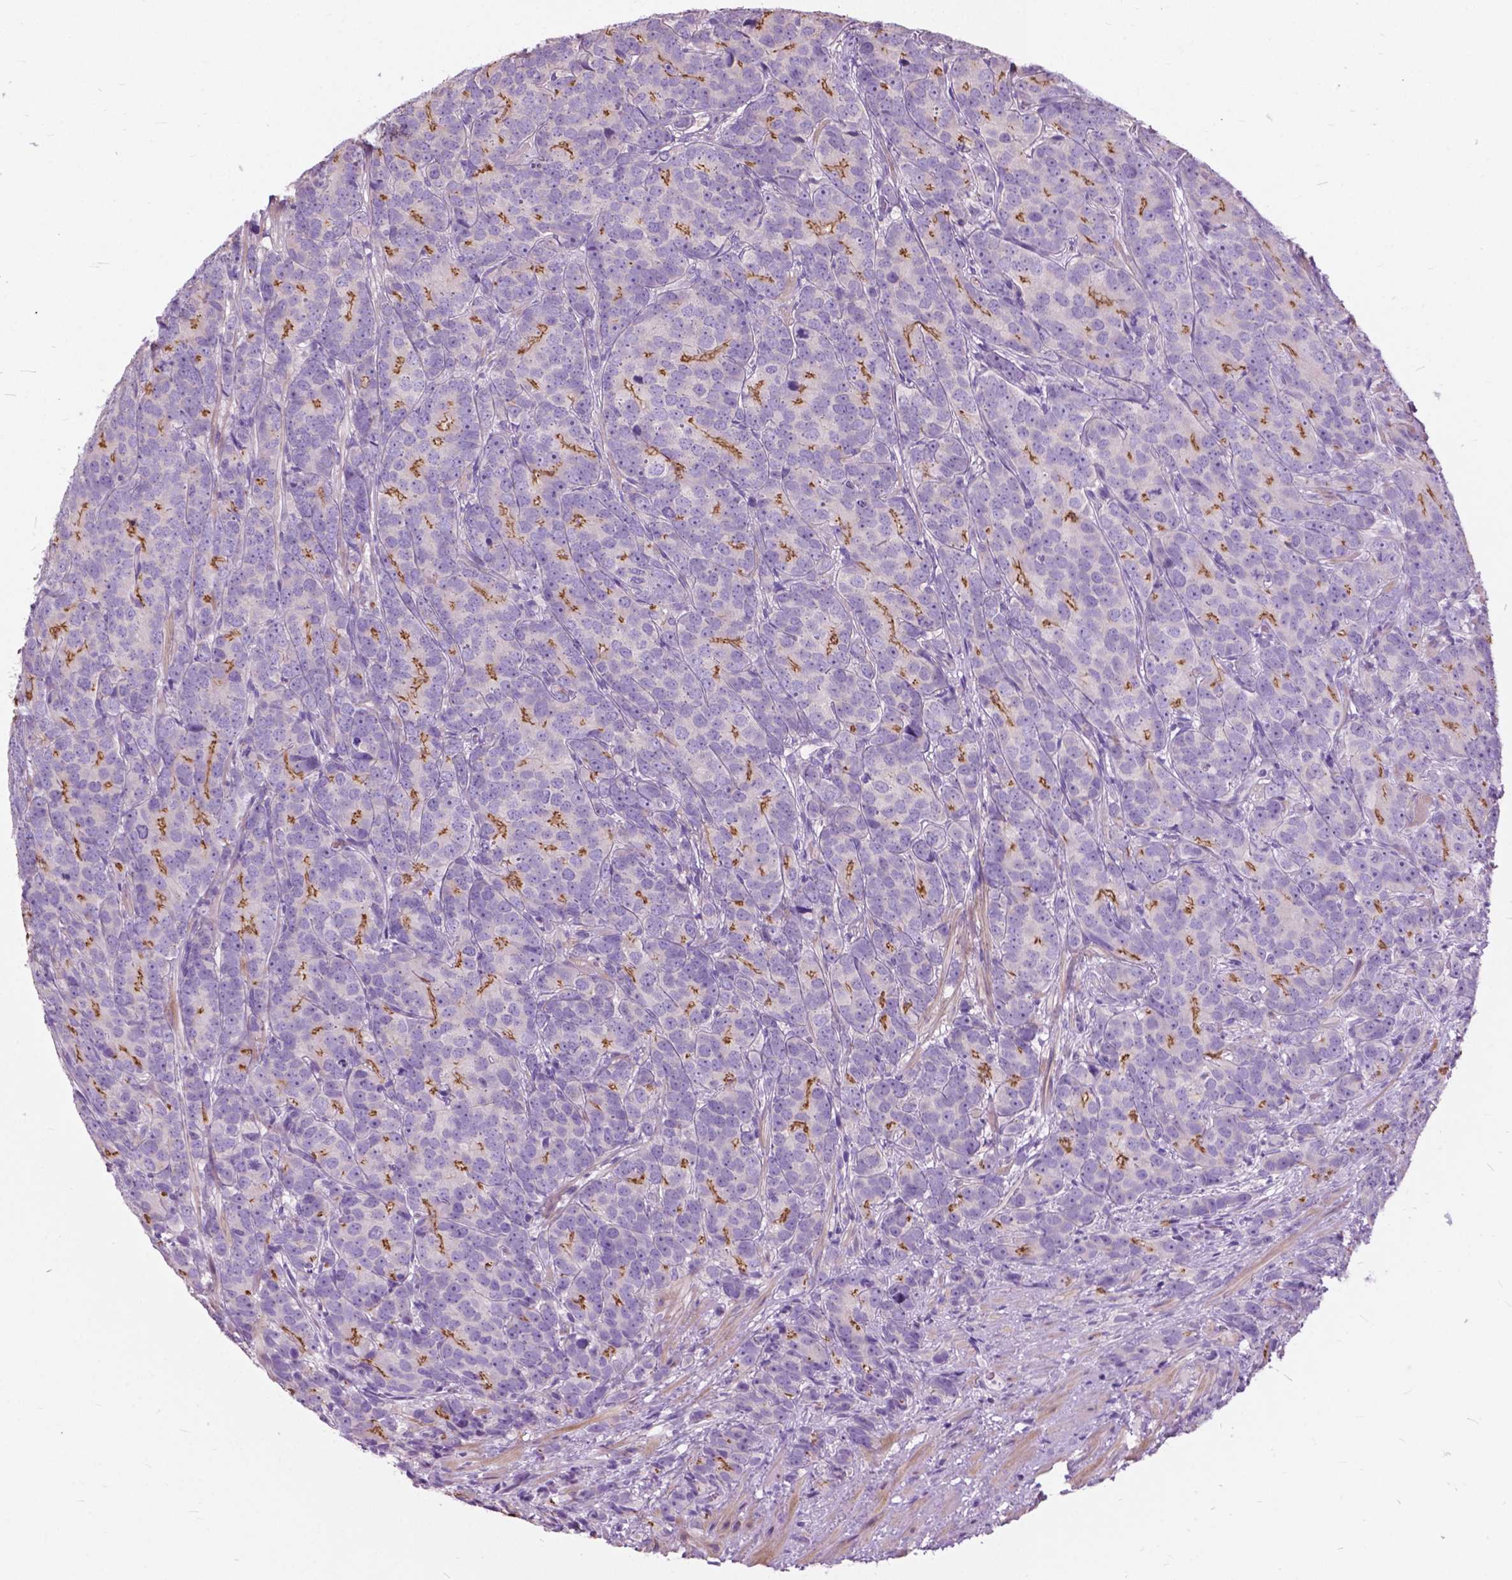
{"staining": {"intensity": "moderate", "quantity": "25%-75%", "location": "cytoplasmic/membranous"}, "tissue": "prostate cancer", "cell_type": "Tumor cells", "image_type": "cancer", "snomed": [{"axis": "morphology", "description": "Adenocarcinoma, High grade"}, {"axis": "topography", "description": "Prostate"}], "caption": "There is medium levels of moderate cytoplasmic/membranous positivity in tumor cells of prostate cancer, as demonstrated by immunohistochemical staining (brown color).", "gene": "PRR35", "patient": {"sex": "male", "age": 90}}